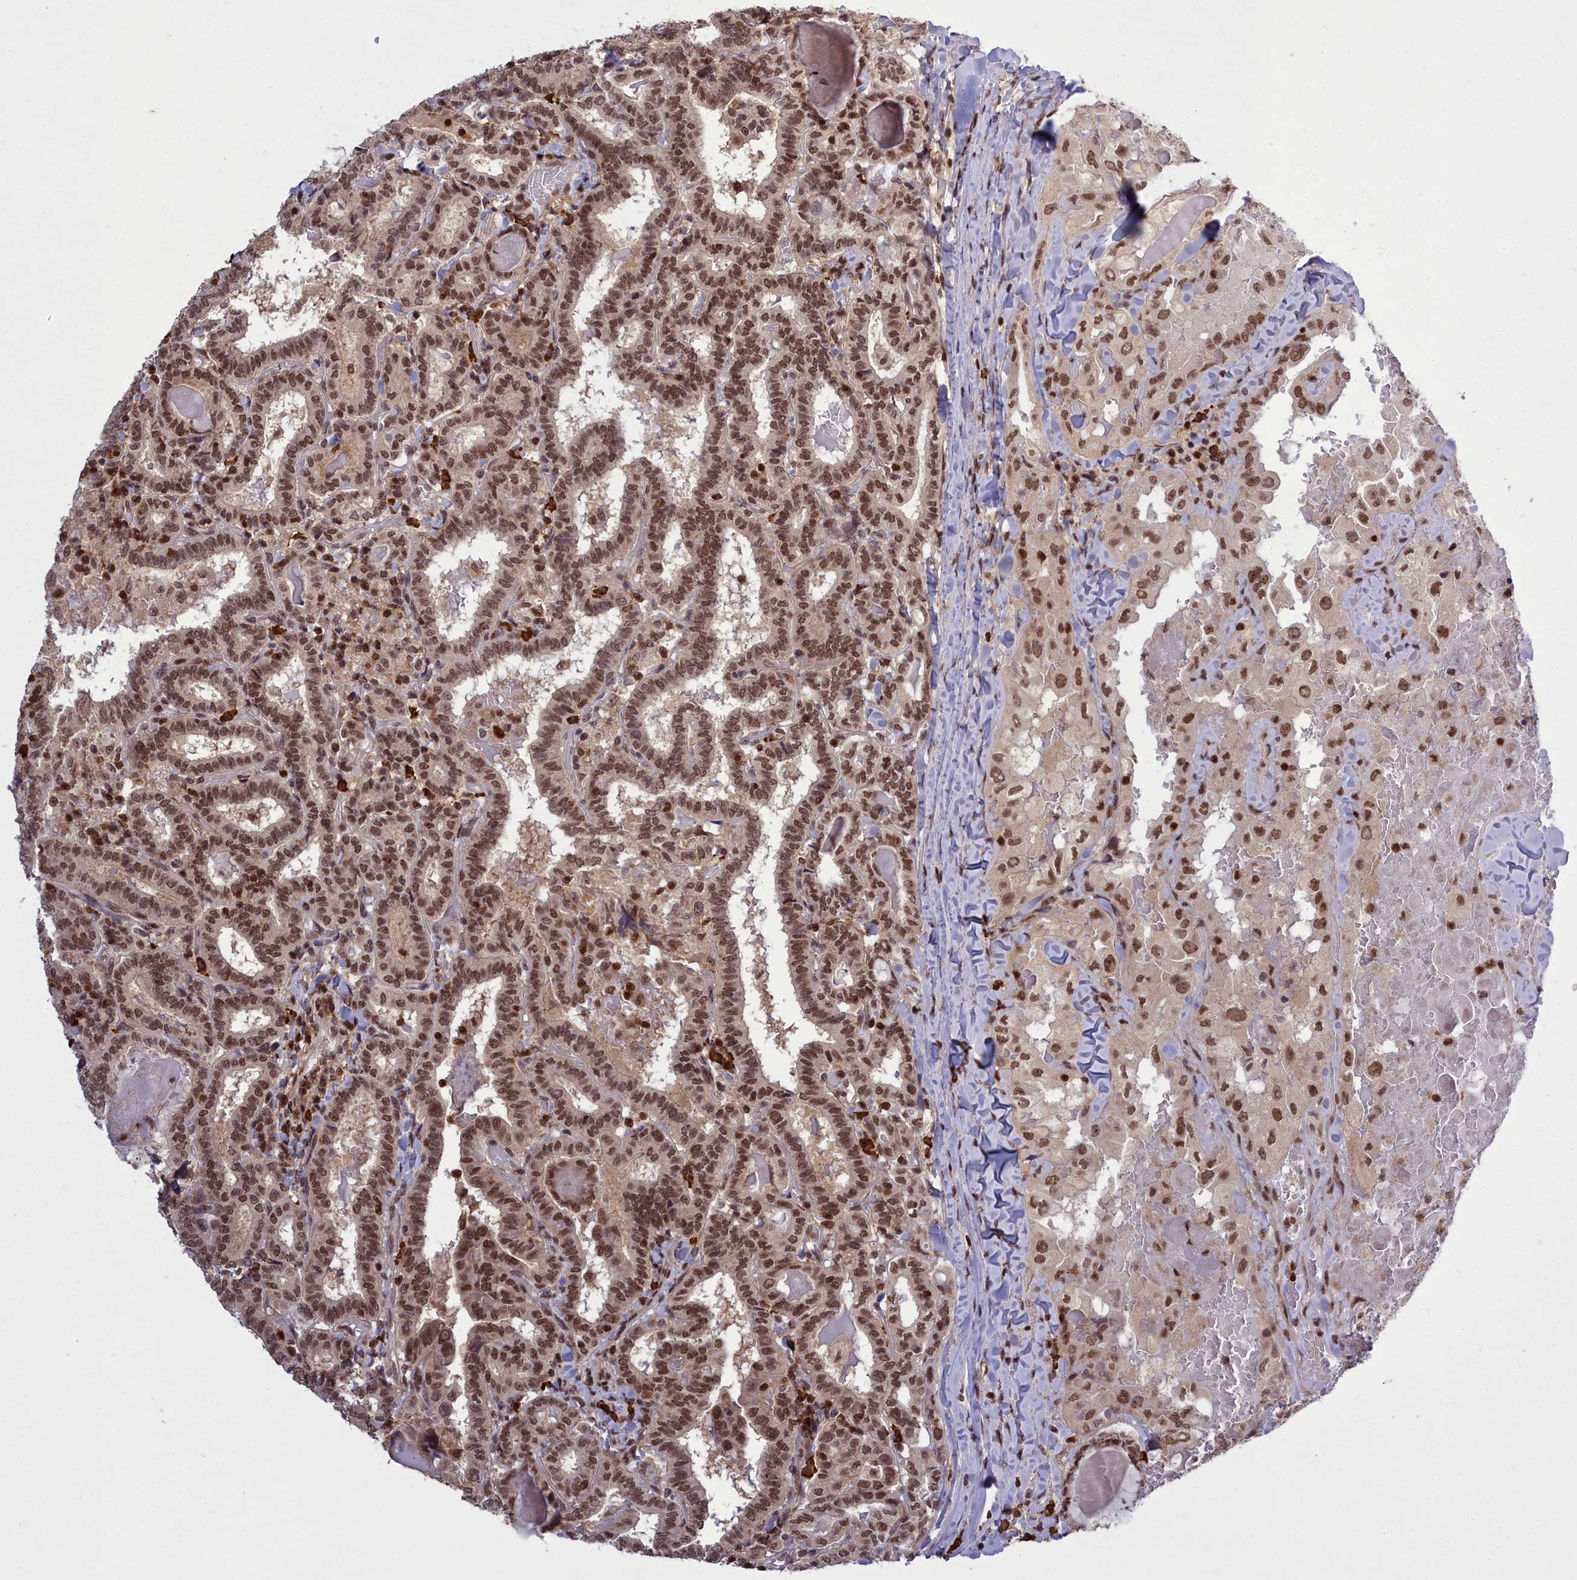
{"staining": {"intensity": "moderate", "quantity": ">75%", "location": "nuclear"}, "tissue": "thyroid cancer", "cell_type": "Tumor cells", "image_type": "cancer", "snomed": [{"axis": "morphology", "description": "Papillary adenocarcinoma, NOS"}, {"axis": "topography", "description": "Thyroid gland"}], "caption": "Protein expression analysis of thyroid cancer (papillary adenocarcinoma) shows moderate nuclear staining in approximately >75% of tumor cells.", "gene": "GMEB1", "patient": {"sex": "female", "age": 72}}